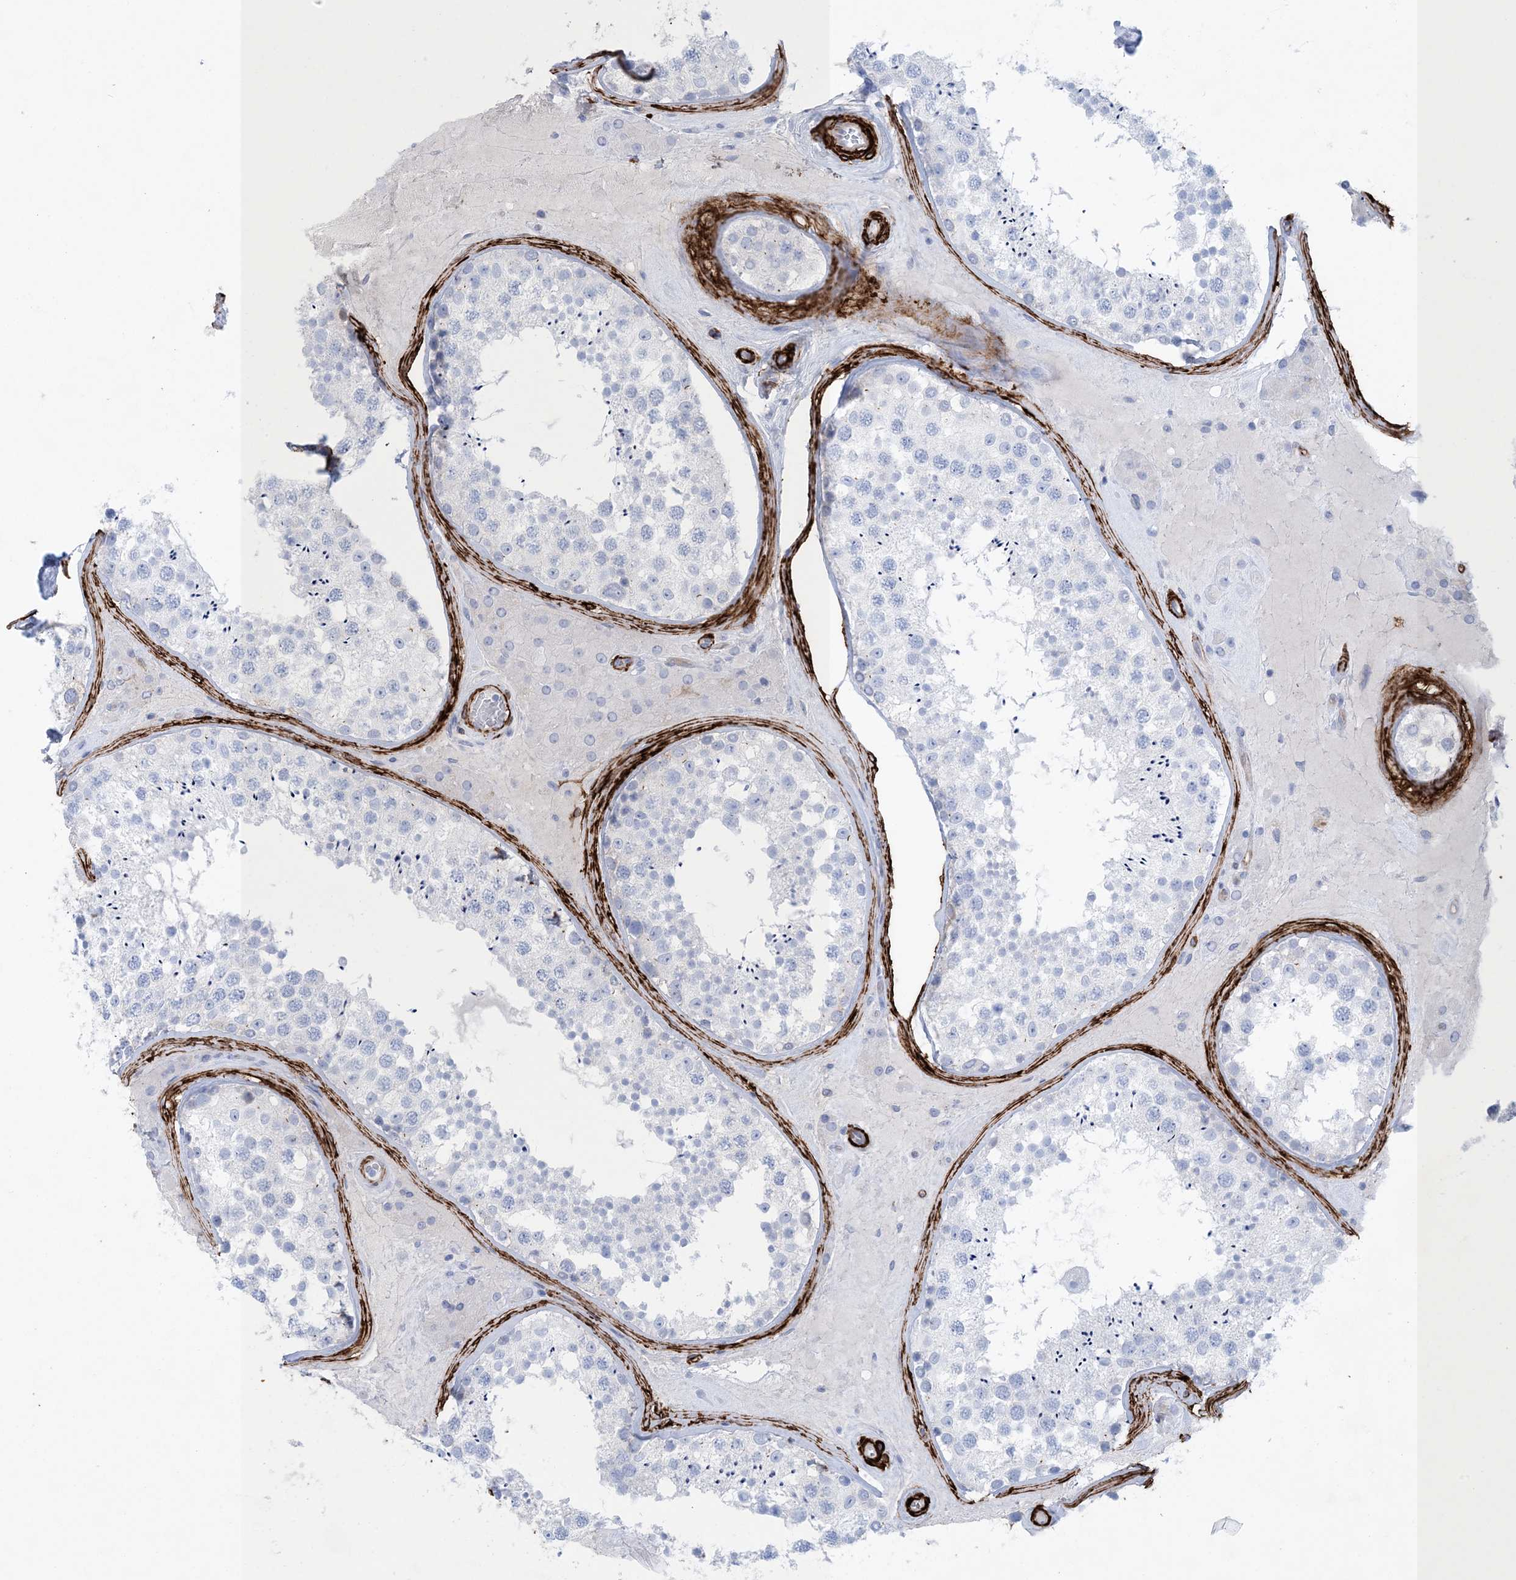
{"staining": {"intensity": "negative", "quantity": "none", "location": "none"}, "tissue": "testis", "cell_type": "Cells in seminiferous ducts", "image_type": "normal", "snomed": [{"axis": "morphology", "description": "Normal tissue, NOS"}, {"axis": "topography", "description": "Testis"}], "caption": "Immunohistochemistry (IHC) micrograph of normal human testis stained for a protein (brown), which reveals no positivity in cells in seminiferous ducts.", "gene": "SHANK1", "patient": {"sex": "male", "age": 46}}